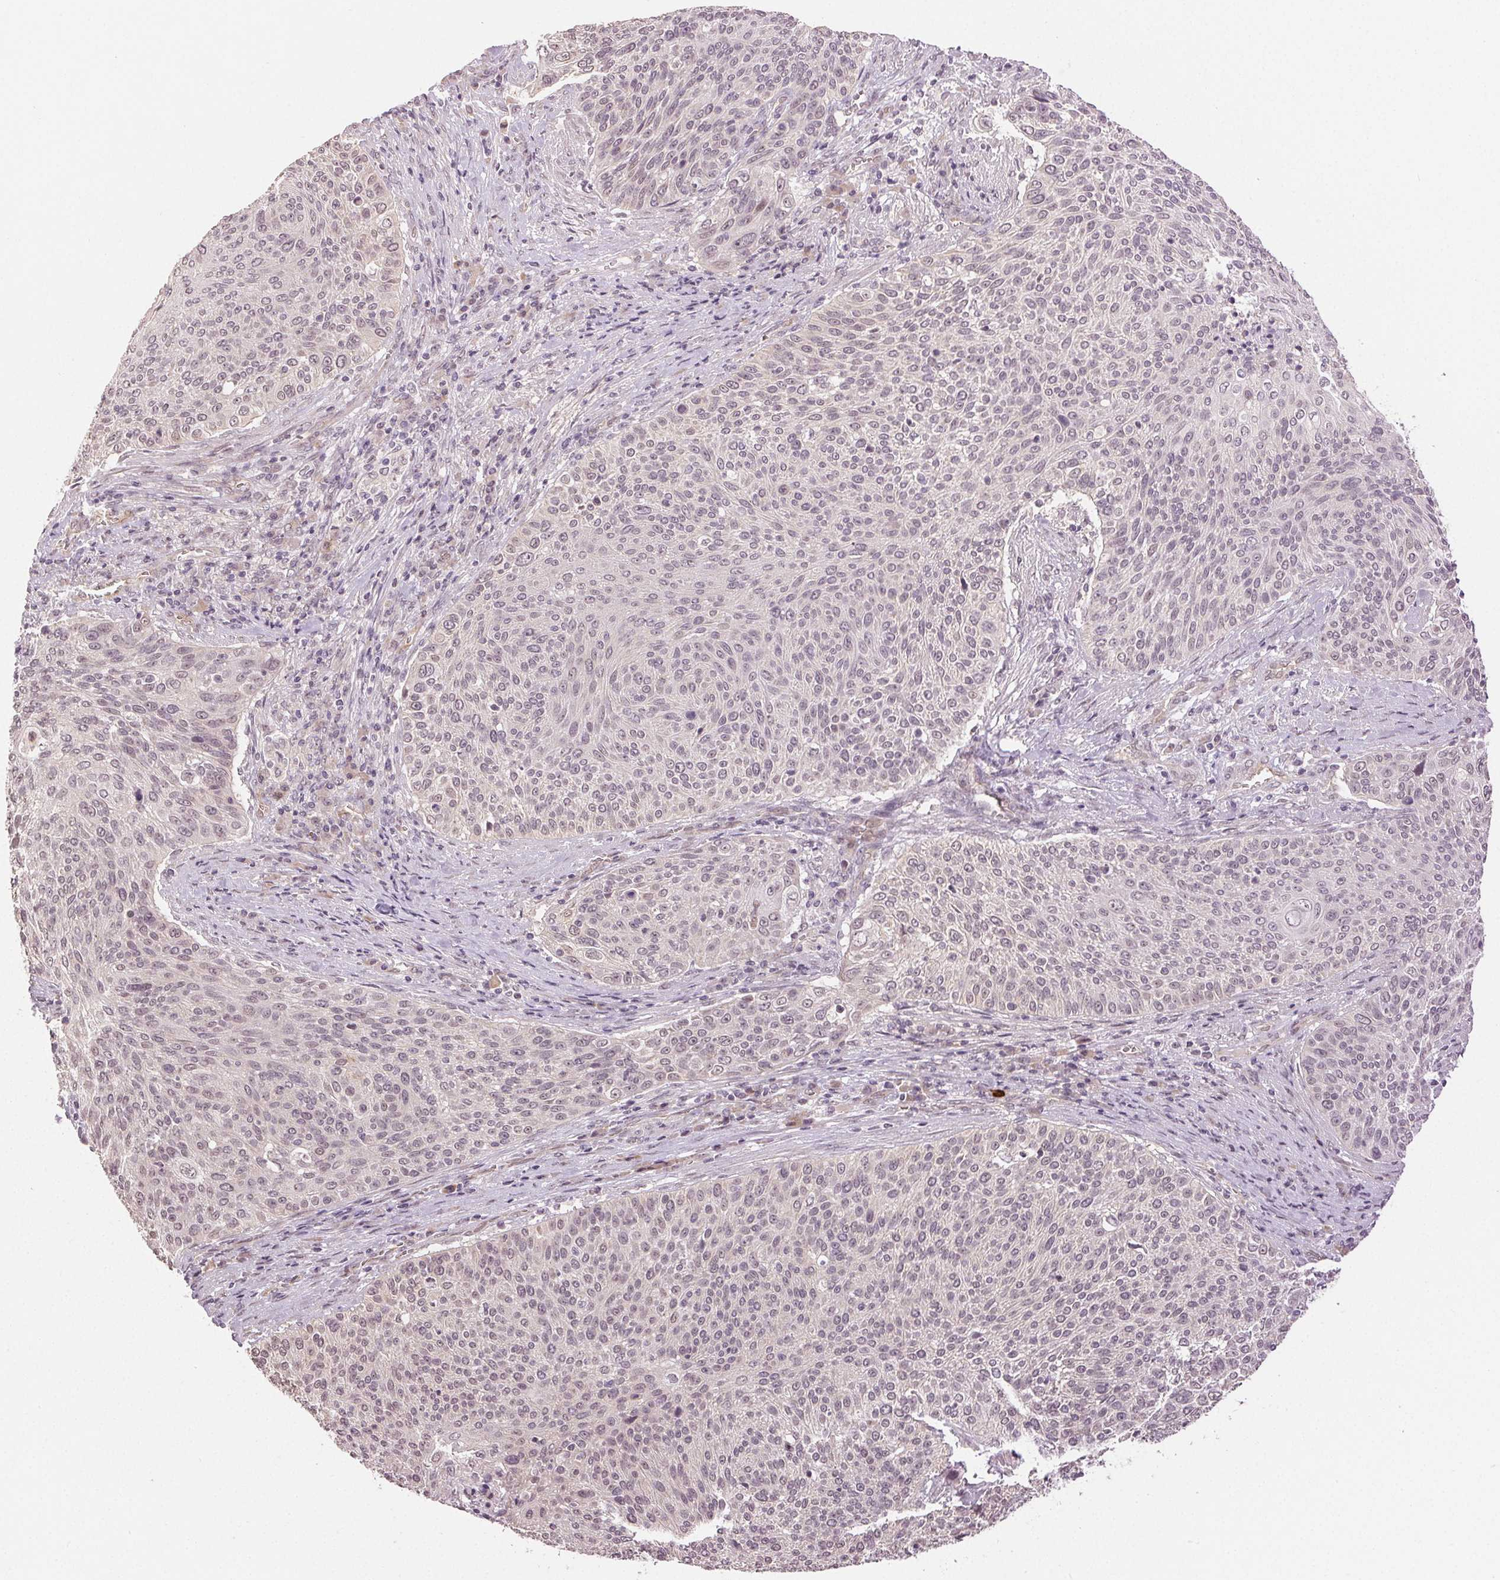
{"staining": {"intensity": "weak", "quantity": "<25%", "location": "nuclear"}, "tissue": "cervical cancer", "cell_type": "Tumor cells", "image_type": "cancer", "snomed": [{"axis": "morphology", "description": "Squamous cell carcinoma, NOS"}, {"axis": "topography", "description": "Cervix"}], "caption": "DAB immunohistochemical staining of cervical cancer (squamous cell carcinoma) exhibits no significant expression in tumor cells.", "gene": "PLCB1", "patient": {"sex": "female", "age": 31}}